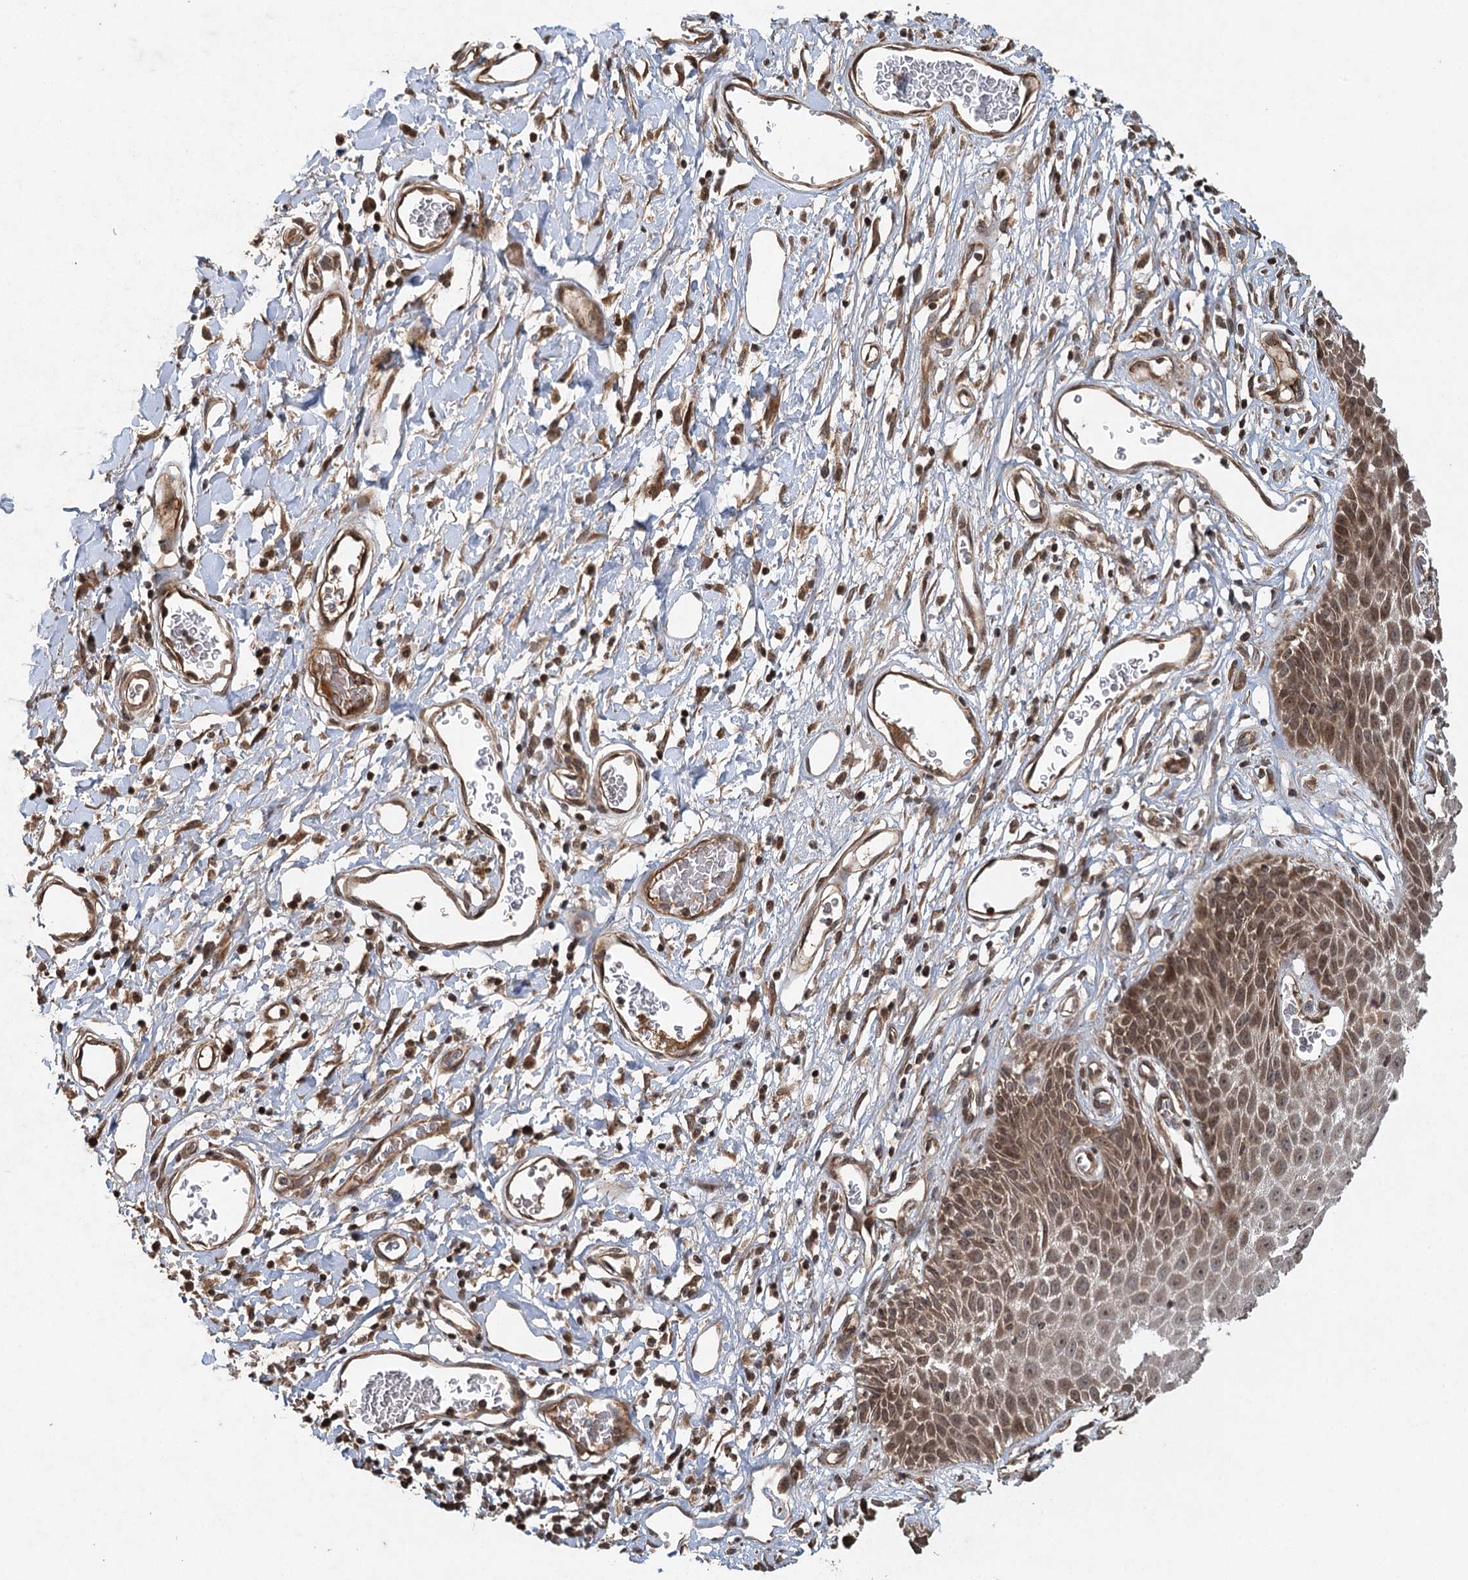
{"staining": {"intensity": "moderate", "quantity": ">75%", "location": "cytoplasmic/membranous"}, "tissue": "skin", "cell_type": "Epidermal cells", "image_type": "normal", "snomed": [{"axis": "morphology", "description": "Normal tissue, NOS"}, {"axis": "topography", "description": "Vulva"}], "caption": "Immunohistochemistry of benign skin displays medium levels of moderate cytoplasmic/membranous expression in approximately >75% of epidermal cells. The protein of interest is stained brown, and the nuclei are stained in blue (DAB IHC with brightfield microscopy, high magnification).", "gene": "INSIG2", "patient": {"sex": "female", "age": 68}}